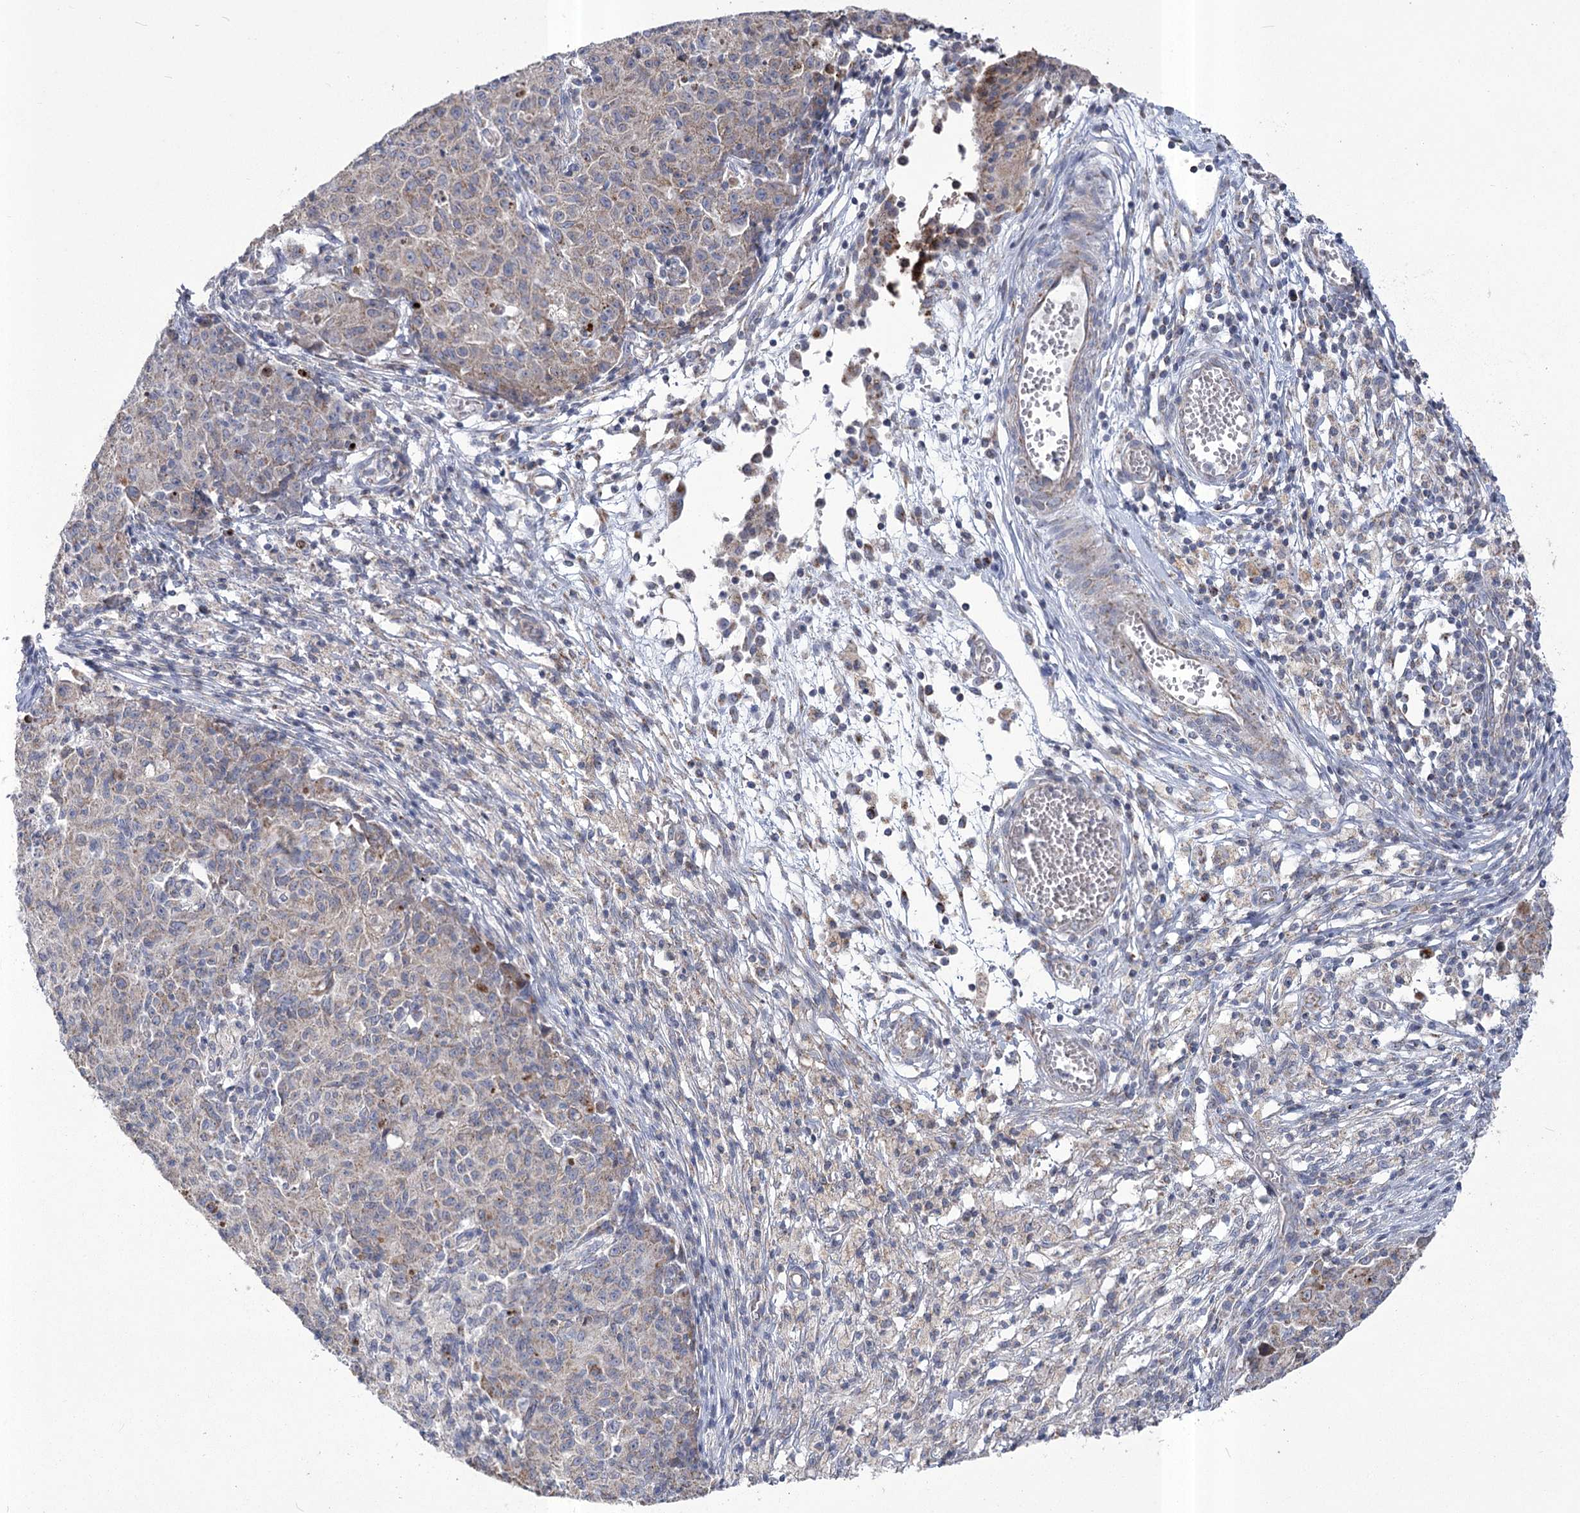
{"staining": {"intensity": "weak", "quantity": "<25%", "location": "cytoplasmic/membranous"}, "tissue": "ovarian cancer", "cell_type": "Tumor cells", "image_type": "cancer", "snomed": [{"axis": "morphology", "description": "Carcinoma, endometroid"}, {"axis": "topography", "description": "Ovary"}], "caption": "Immunohistochemistry (IHC) micrograph of ovarian cancer (endometroid carcinoma) stained for a protein (brown), which reveals no staining in tumor cells.", "gene": "PDHB", "patient": {"sex": "female", "age": 42}}